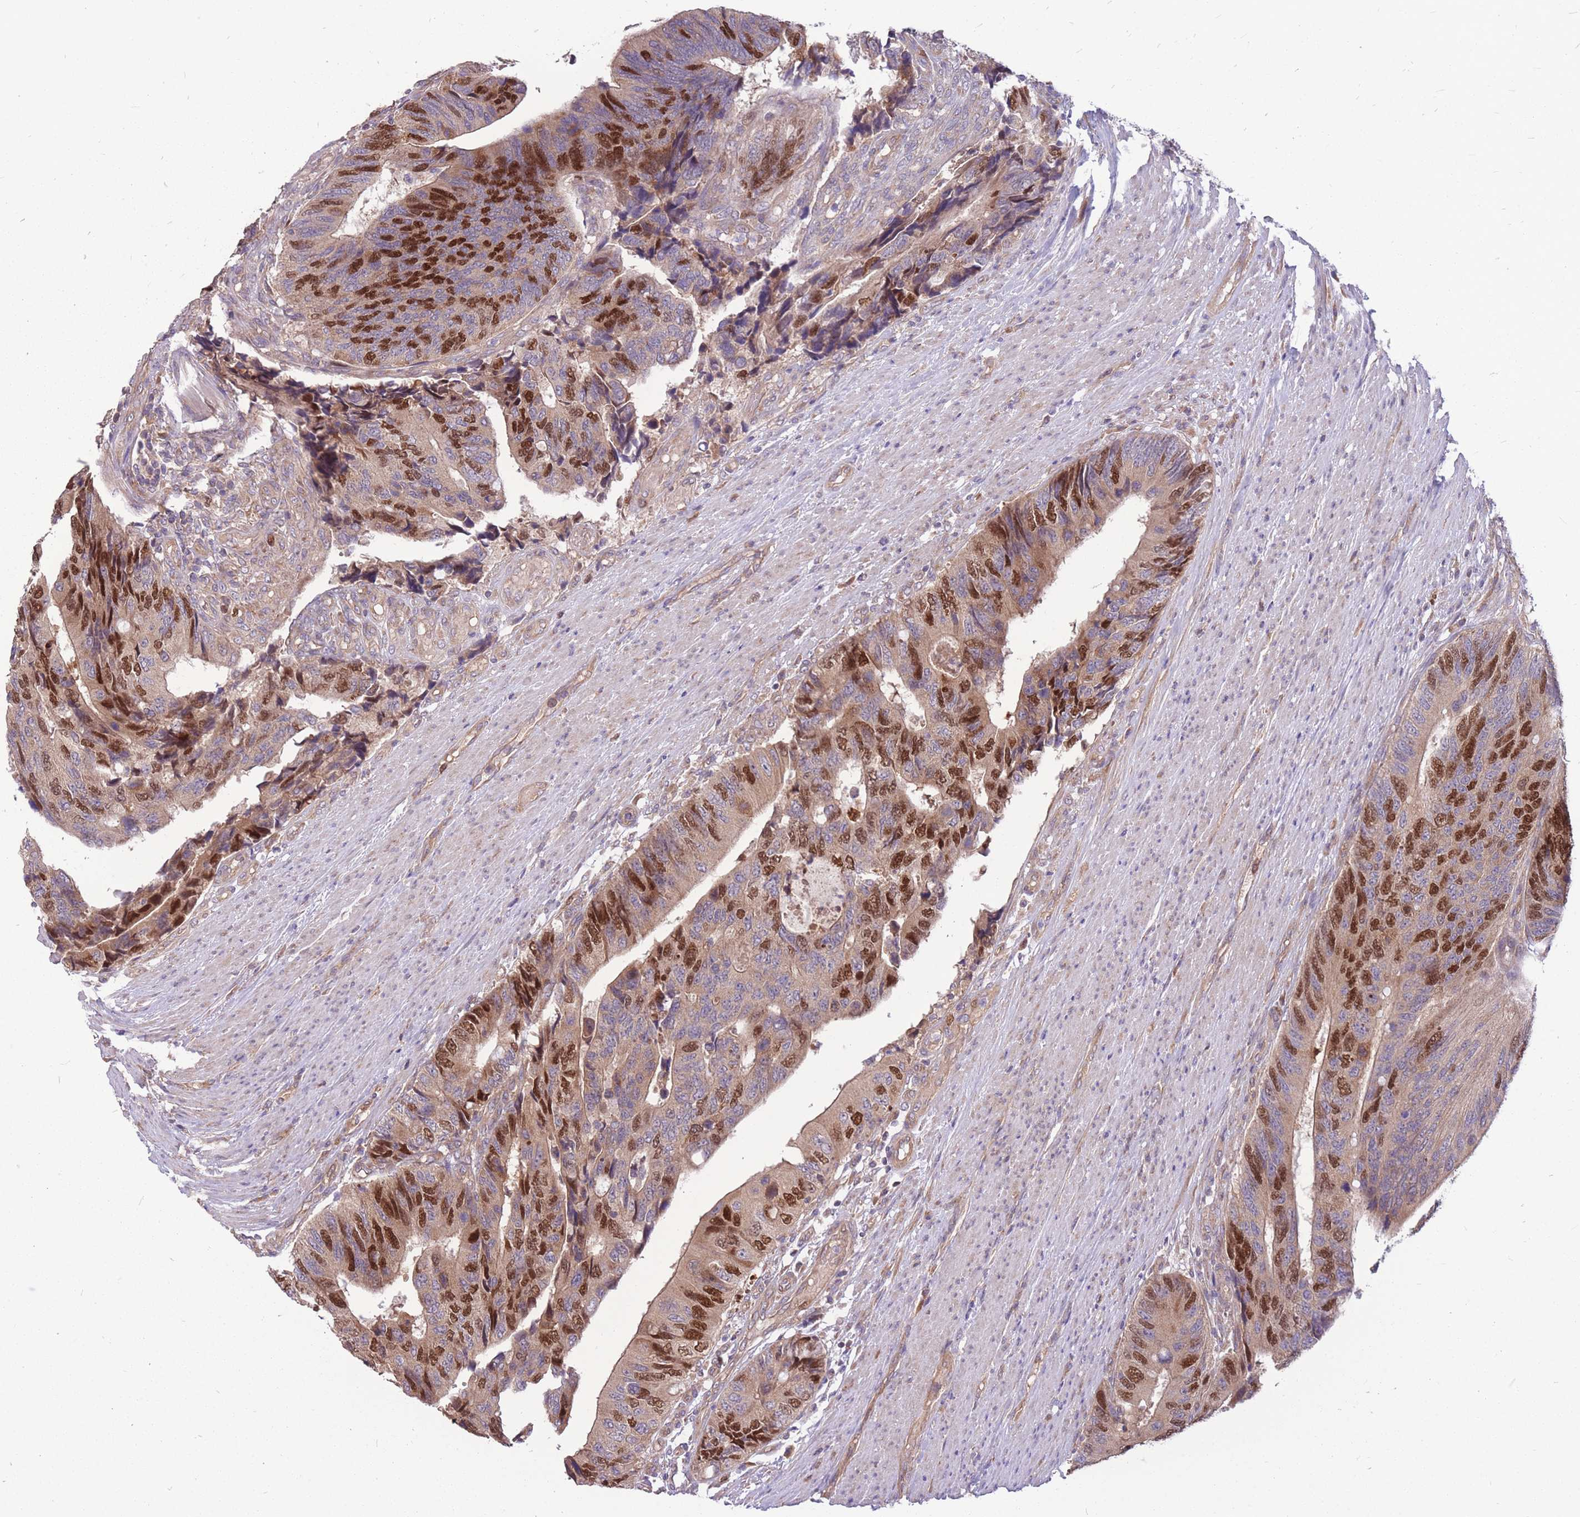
{"staining": {"intensity": "strong", "quantity": "25%-75%", "location": "nuclear"}, "tissue": "colorectal cancer", "cell_type": "Tumor cells", "image_type": "cancer", "snomed": [{"axis": "morphology", "description": "Adenocarcinoma, NOS"}, {"axis": "topography", "description": "Colon"}], "caption": "Colorectal cancer stained for a protein displays strong nuclear positivity in tumor cells. (Brightfield microscopy of DAB IHC at high magnification).", "gene": "GMNN", "patient": {"sex": "male", "age": 87}}